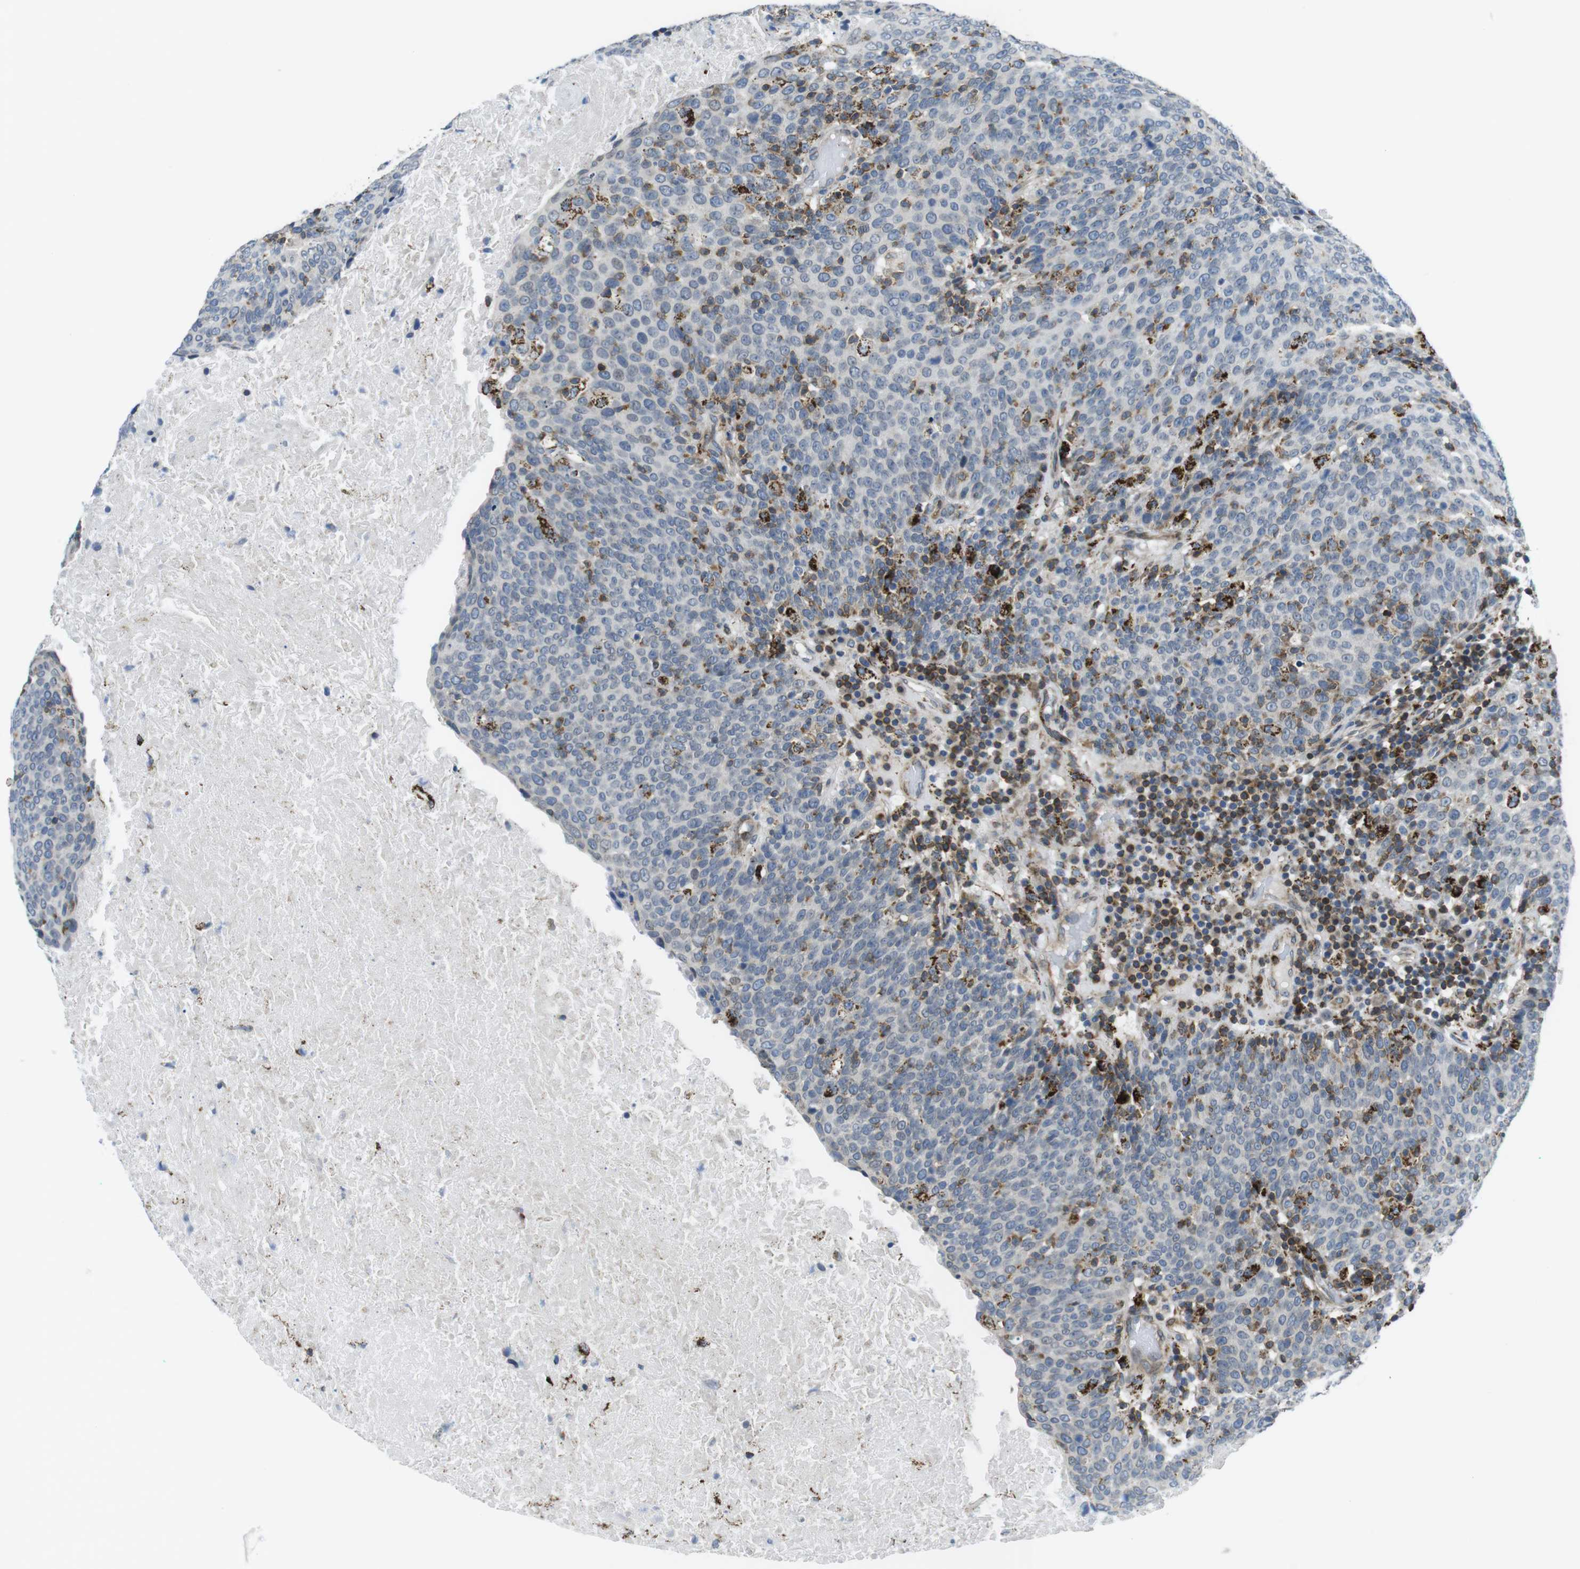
{"staining": {"intensity": "negative", "quantity": "none", "location": "none"}, "tissue": "head and neck cancer", "cell_type": "Tumor cells", "image_type": "cancer", "snomed": [{"axis": "morphology", "description": "Squamous cell carcinoma, NOS"}, {"axis": "morphology", "description": "Squamous cell carcinoma, metastatic, NOS"}, {"axis": "topography", "description": "Lymph node"}, {"axis": "topography", "description": "Head-Neck"}], "caption": "IHC micrograph of neoplastic tissue: human head and neck squamous cell carcinoma stained with DAB (3,3'-diaminobenzidine) demonstrates no significant protein positivity in tumor cells.", "gene": "KCNE3", "patient": {"sex": "male", "age": 62}}